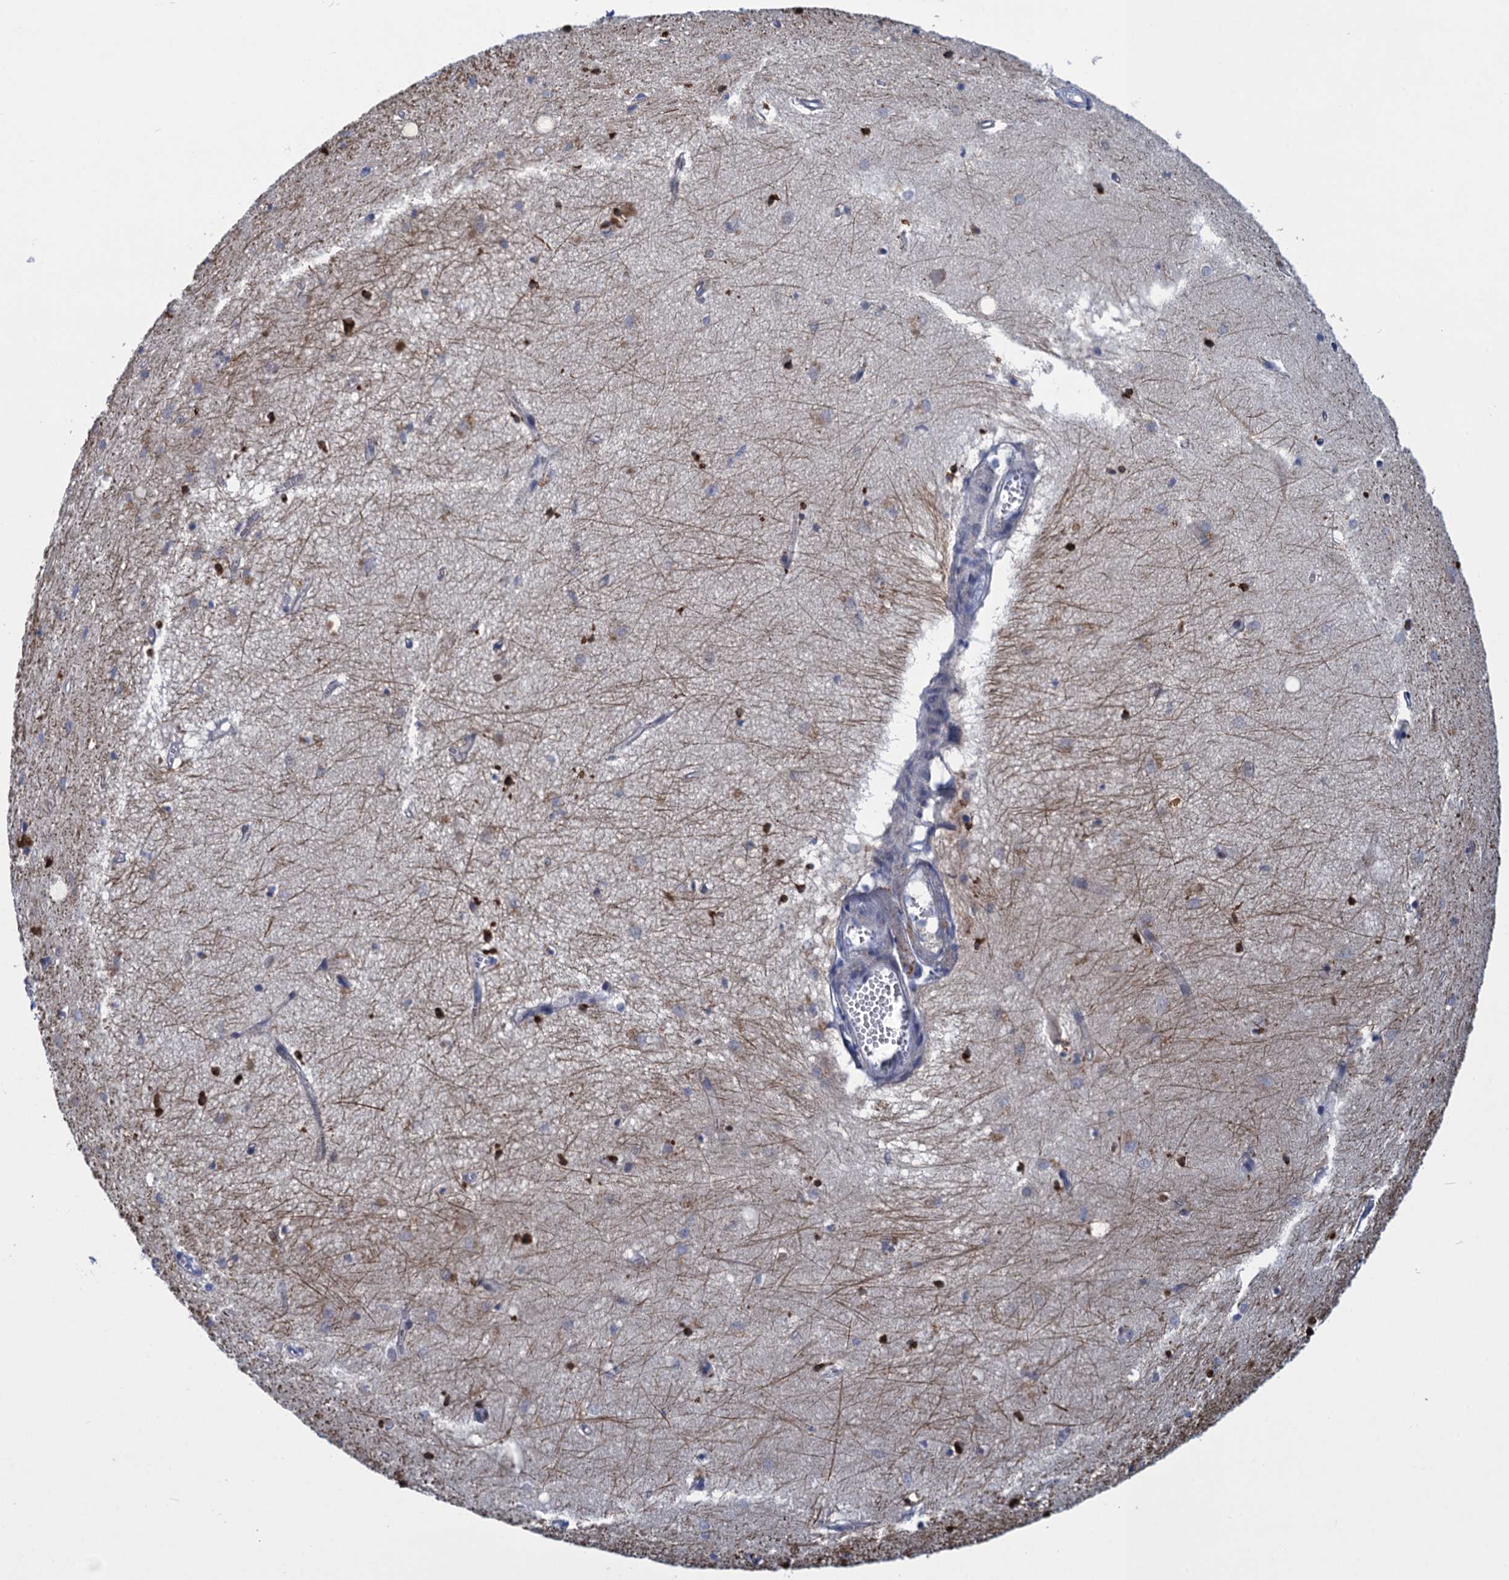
{"staining": {"intensity": "moderate", "quantity": "<25%", "location": "cytoplasmic/membranous,nuclear"}, "tissue": "hippocampus", "cell_type": "Glial cells", "image_type": "normal", "snomed": [{"axis": "morphology", "description": "Normal tissue, NOS"}, {"axis": "topography", "description": "Hippocampus"}], "caption": "This image shows benign hippocampus stained with IHC to label a protein in brown. The cytoplasmic/membranous,nuclear of glial cells show moderate positivity for the protein. Nuclei are counter-stained blue.", "gene": "SCEL", "patient": {"sex": "female", "age": 64}}